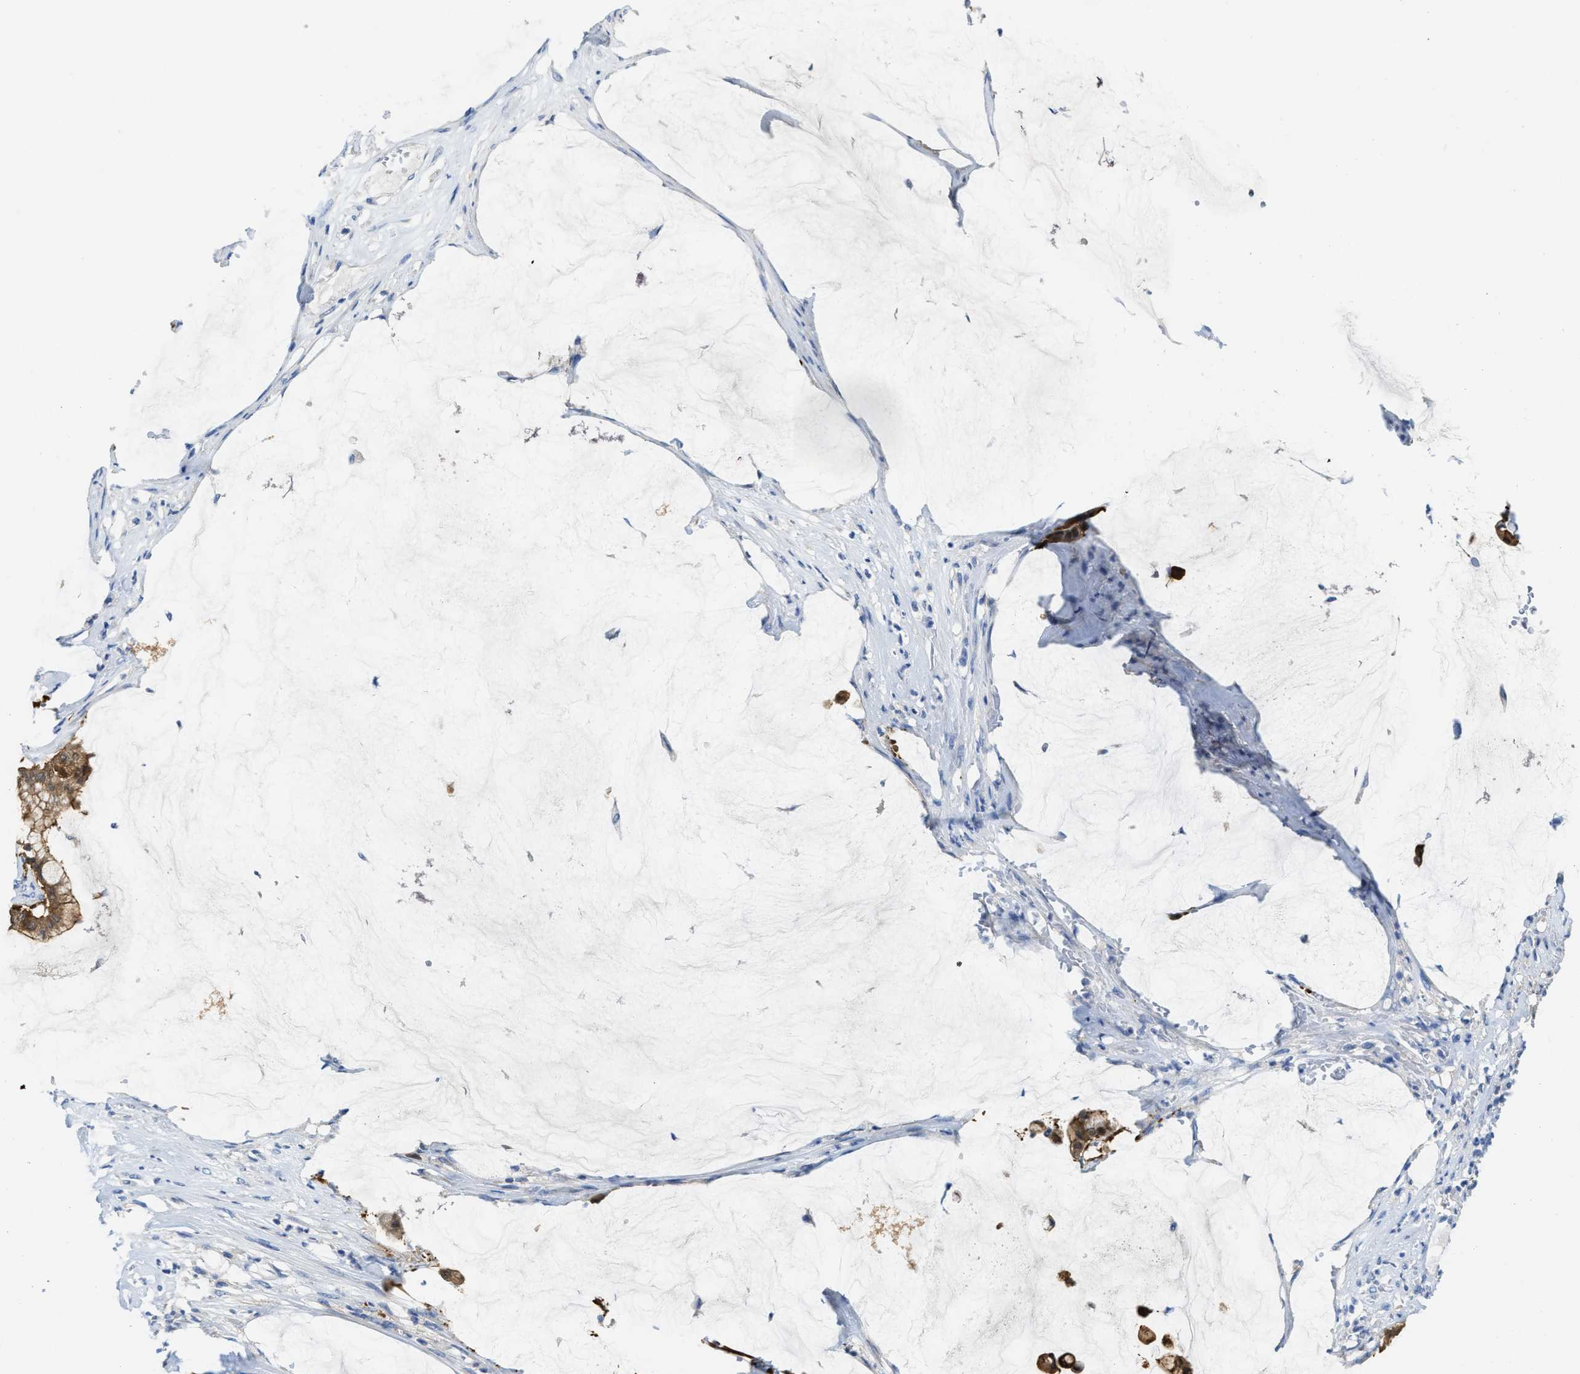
{"staining": {"intensity": "moderate", "quantity": ">75%", "location": "cytoplasmic/membranous"}, "tissue": "pancreatic cancer", "cell_type": "Tumor cells", "image_type": "cancer", "snomed": [{"axis": "morphology", "description": "Adenocarcinoma, NOS"}, {"axis": "topography", "description": "Pancreas"}], "caption": "Moderate cytoplasmic/membranous expression is seen in approximately >75% of tumor cells in pancreatic cancer (adenocarcinoma).", "gene": "ASS1", "patient": {"sex": "male", "age": 41}}